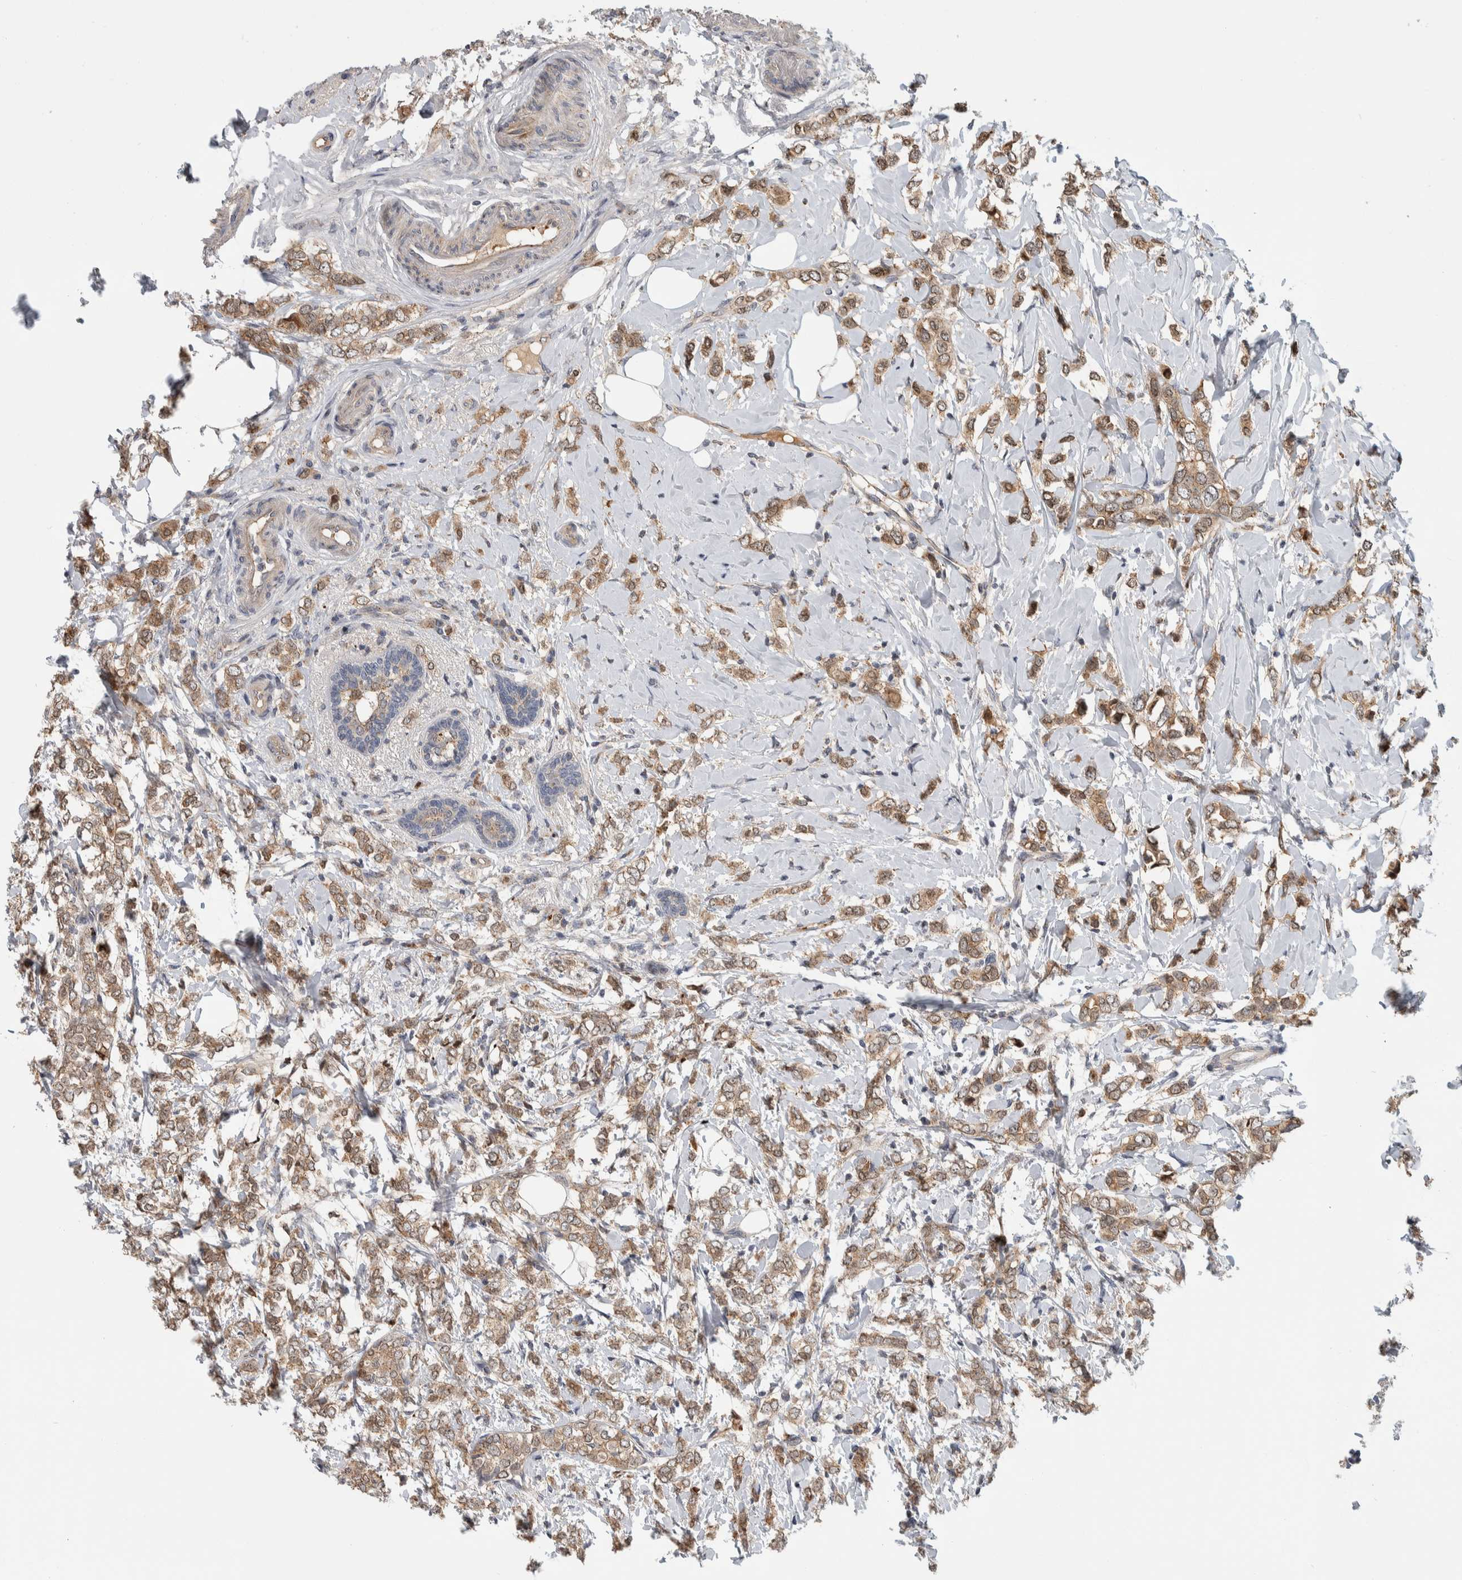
{"staining": {"intensity": "moderate", "quantity": ">75%", "location": "cytoplasmic/membranous"}, "tissue": "breast cancer", "cell_type": "Tumor cells", "image_type": "cancer", "snomed": [{"axis": "morphology", "description": "Normal tissue, NOS"}, {"axis": "morphology", "description": "Lobular carcinoma"}, {"axis": "topography", "description": "Breast"}], "caption": "DAB immunohistochemical staining of breast lobular carcinoma exhibits moderate cytoplasmic/membranous protein staining in about >75% of tumor cells.", "gene": "MSL1", "patient": {"sex": "female", "age": 47}}